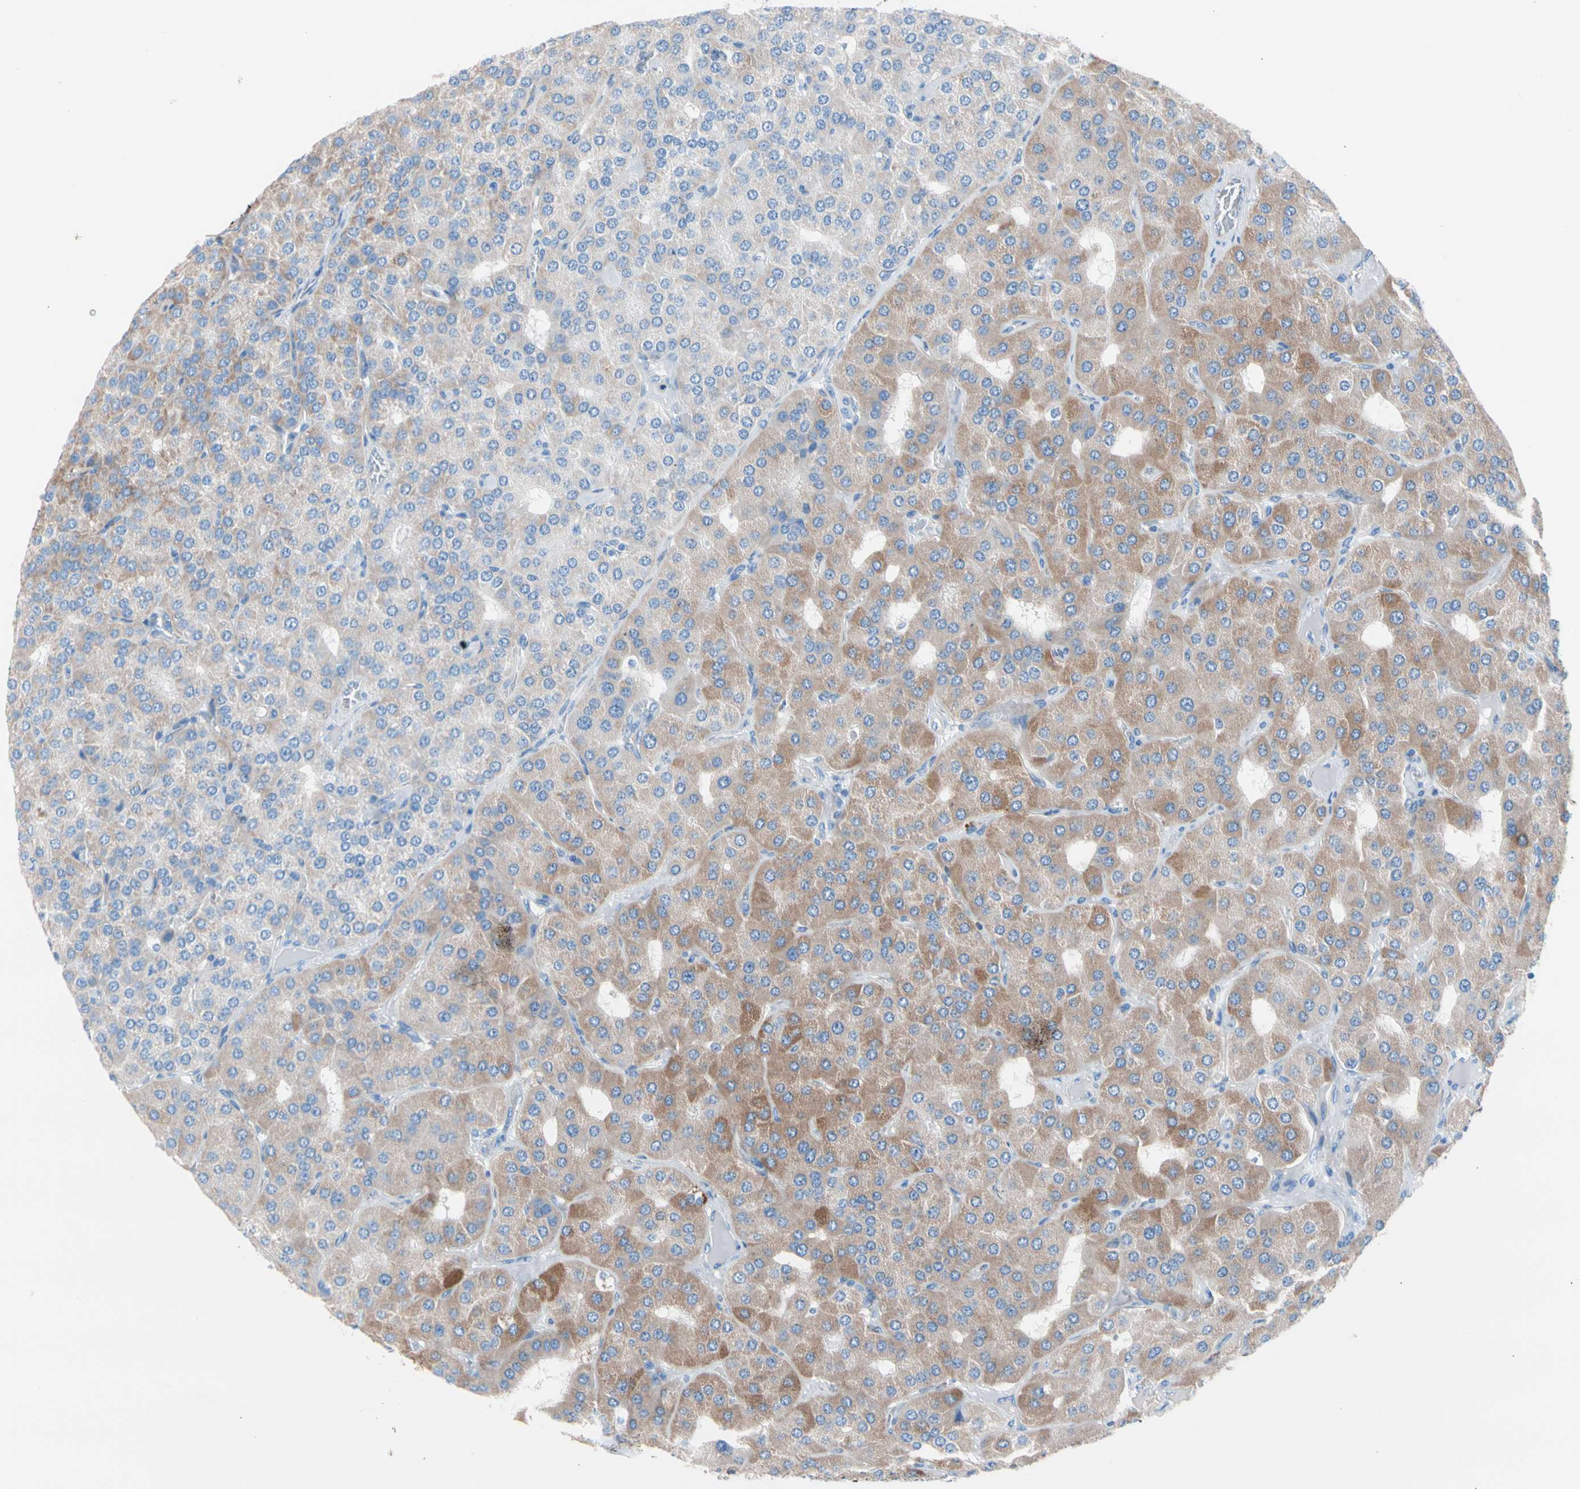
{"staining": {"intensity": "moderate", "quantity": "25%-75%", "location": "cytoplasmic/membranous"}, "tissue": "parathyroid gland", "cell_type": "Glandular cells", "image_type": "normal", "snomed": [{"axis": "morphology", "description": "Normal tissue, NOS"}, {"axis": "morphology", "description": "Adenoma, NOS"}, {"axis": "topography", "description": "Parathyroid gland"}], "caption": "An immunohistochemistry (IHC) photomicrograph of unremarkable tissue is shown. Protein staining in brown shows moderate cytoplasmic/membranous positivity in parathyroid gland within glandular cells.", "gene": "HK1", "patient": {"sex": "female", "age": 86}}